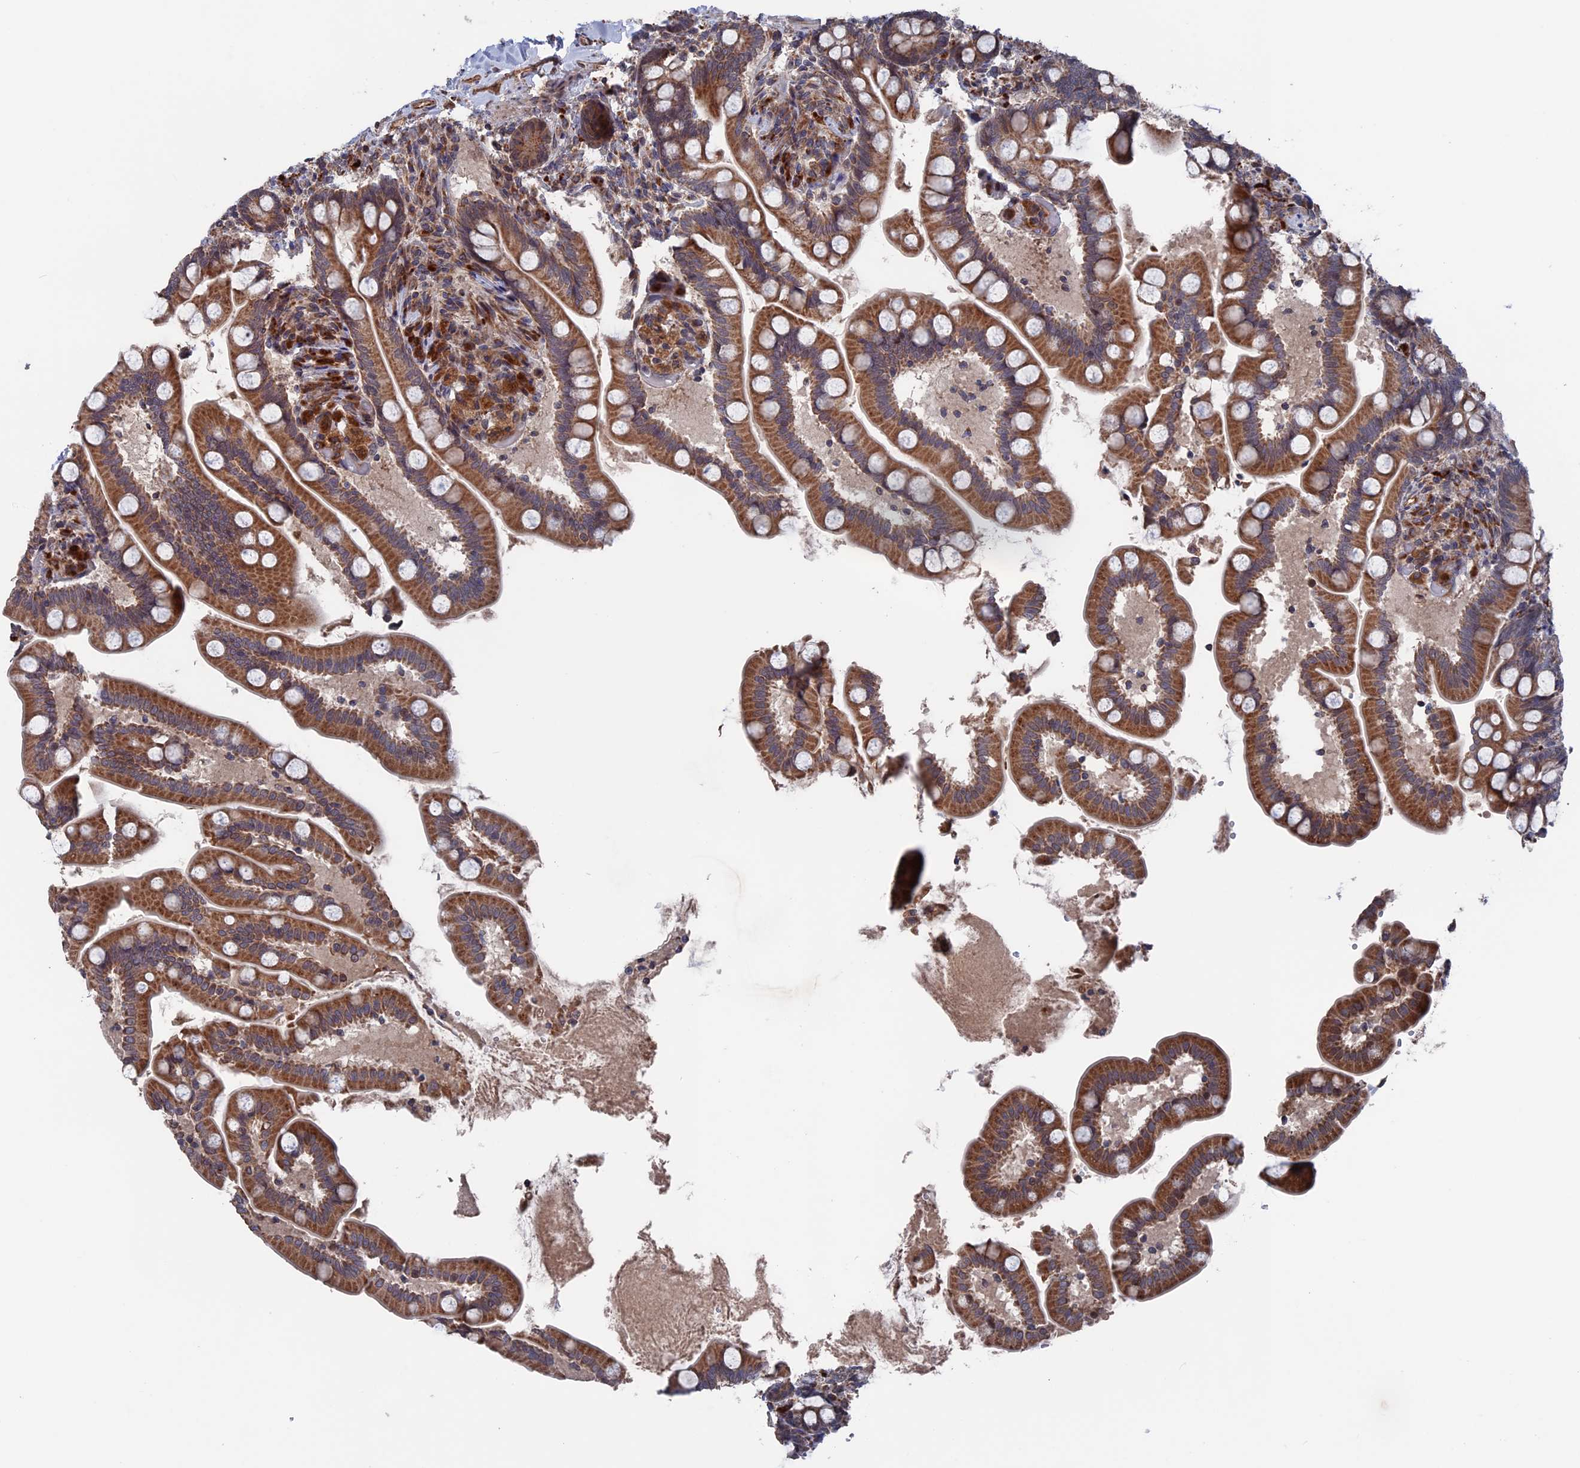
{"staining": {"intensity": "moderate", "quantity": ">75%", "location": "cytoplasmic/membranous"}, "tissue": "small intestine", "cell_type": "Glandular cells", "image_type": "normal", "snomed": [{"axis": "morphology", "description": "Normal tissue, NOS"}, {"axis": "topography", "description": "Small intestine"}], "caption": "A photomicrograph of human small intestine stained for a protein exhibits moderate cytoplasmic/membranous brown staining in glandular cells. The protein of interest is shown in brown color, while the nuclei are stained blue.", "gene": "PLA2G15", "patient": {"sex": "female", "age": 64}}